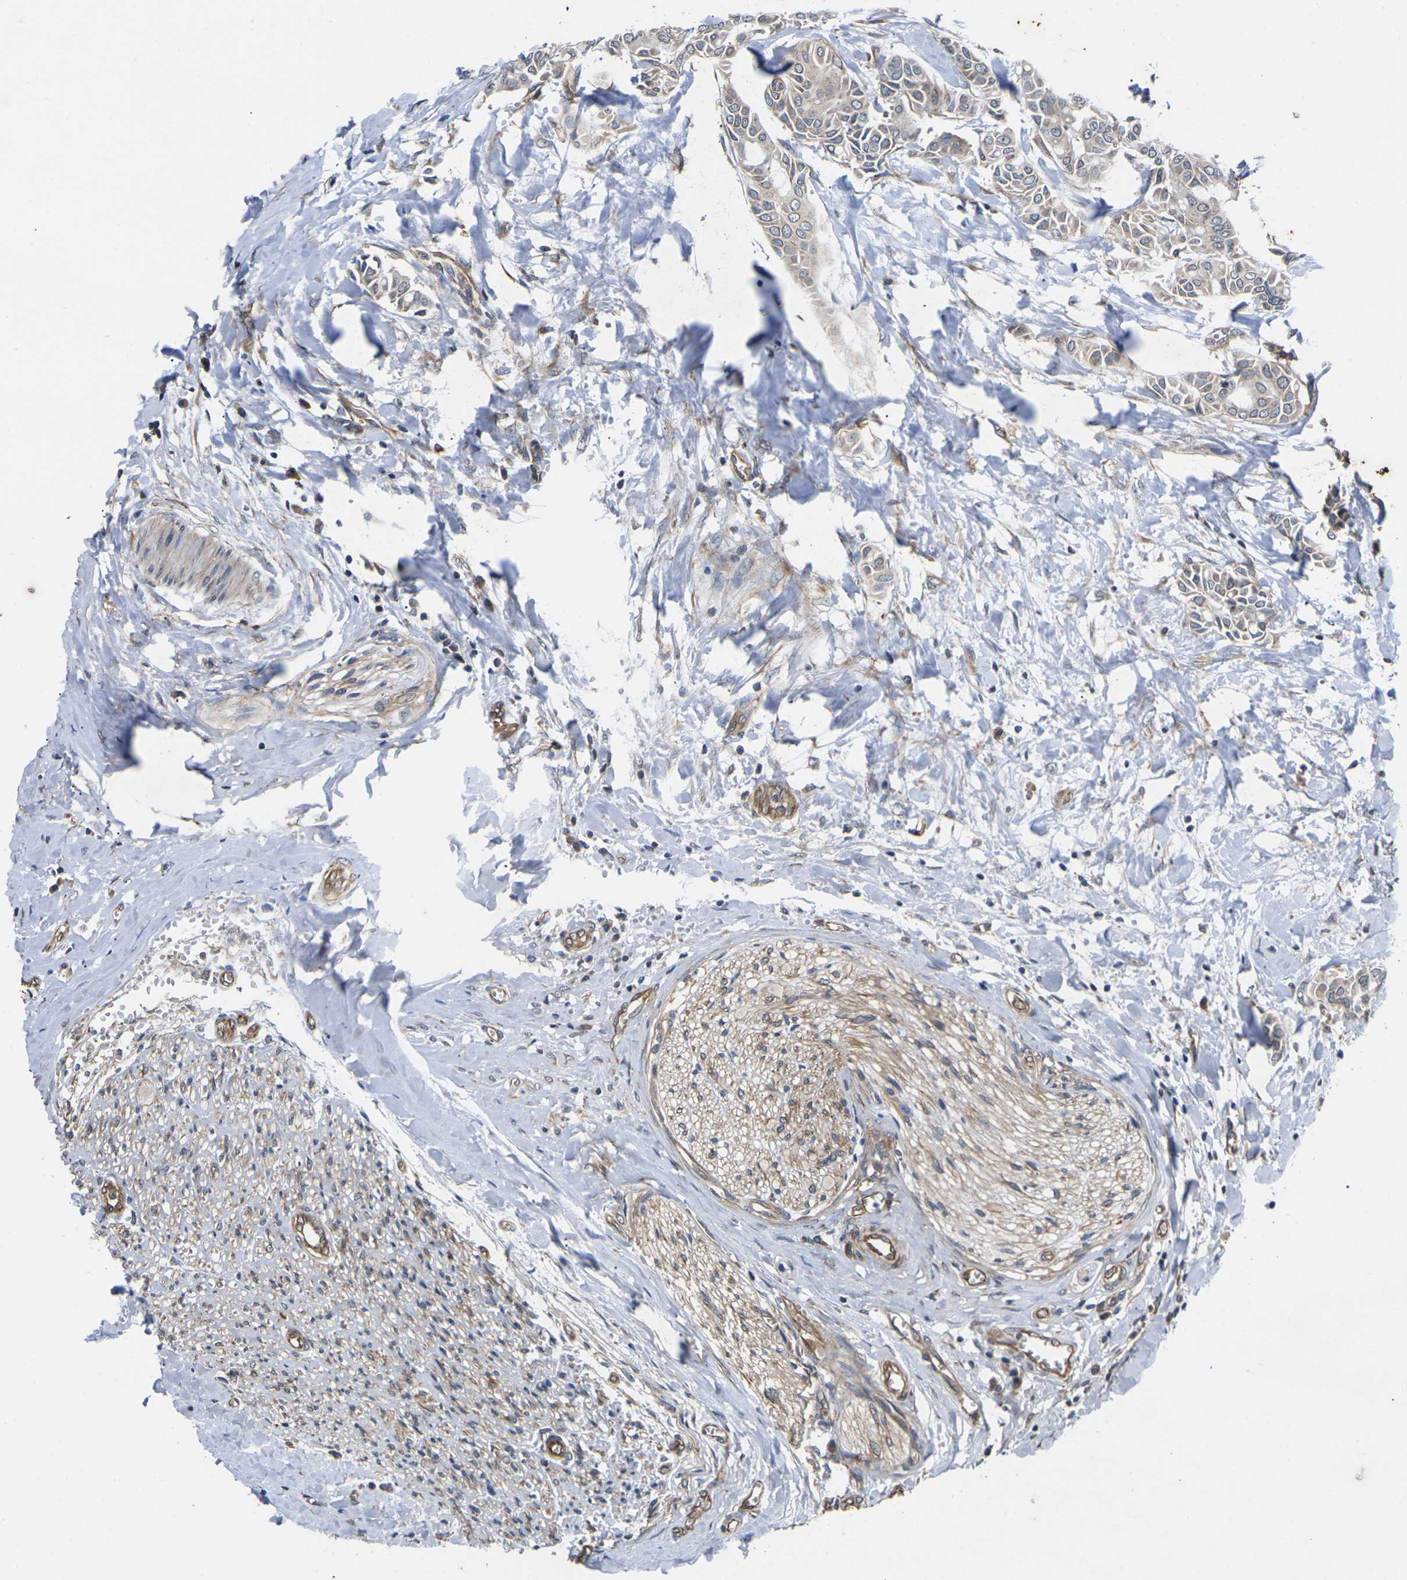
{"staining": {"intensity": "weak", "quantity": ">75%", "location": "cytoplasmic/membranous"}, "tissue": "head and neck cancer", "cell_type": "Tumor cells", "image_type": "cancer", "snomed": [{"axis": "morphology", "description": "Adenocarcinoma, NOS"}, {"axis": "topography", "description": "Salivary gland"}, {"axis": "topography", "description": "Head-Neck"}], "caption": "Head and neck adenocarcinoma stained with a protein marker demonstrates weak staining in tumor cells.", "gene": "DKK2", "patient": {"sex": "female", "age": 59}}